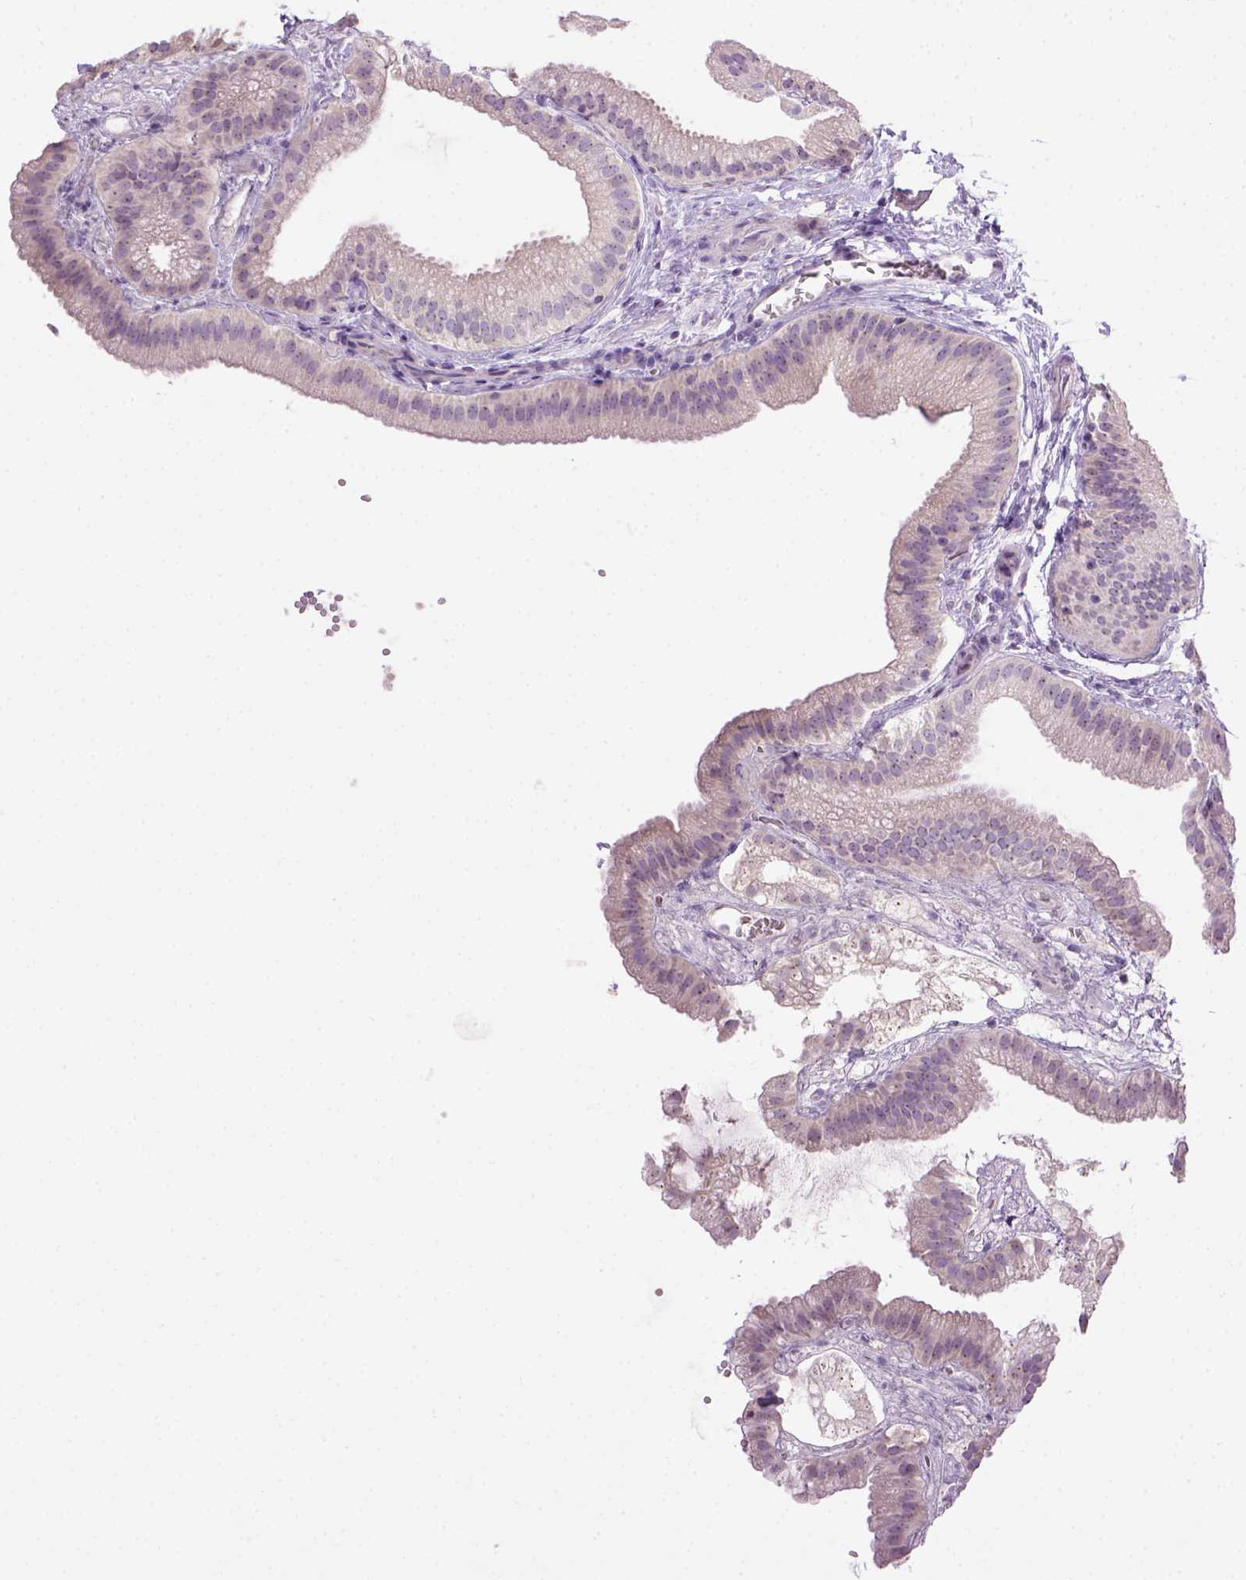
{"staining": {"intensity": "negative", "quantity": "none", "location": "none"}, "tissue": "gallbladder", "cell_type": "Glandular cells", "image_type": "normal", "snomed": [{"axis": "morphology", "description": "Normal tissue, NOS"}, {"axis": "topography", "description": "Gallbladder"}], "caption": "DAB (3,3'-diaminobenzidine) immunohistochemical staining of unremarkable human gallbladder demonstrates no significant staining in glandular cells.", "gene": "UTP4", "patient": {"sex": "female", "age": 63}}